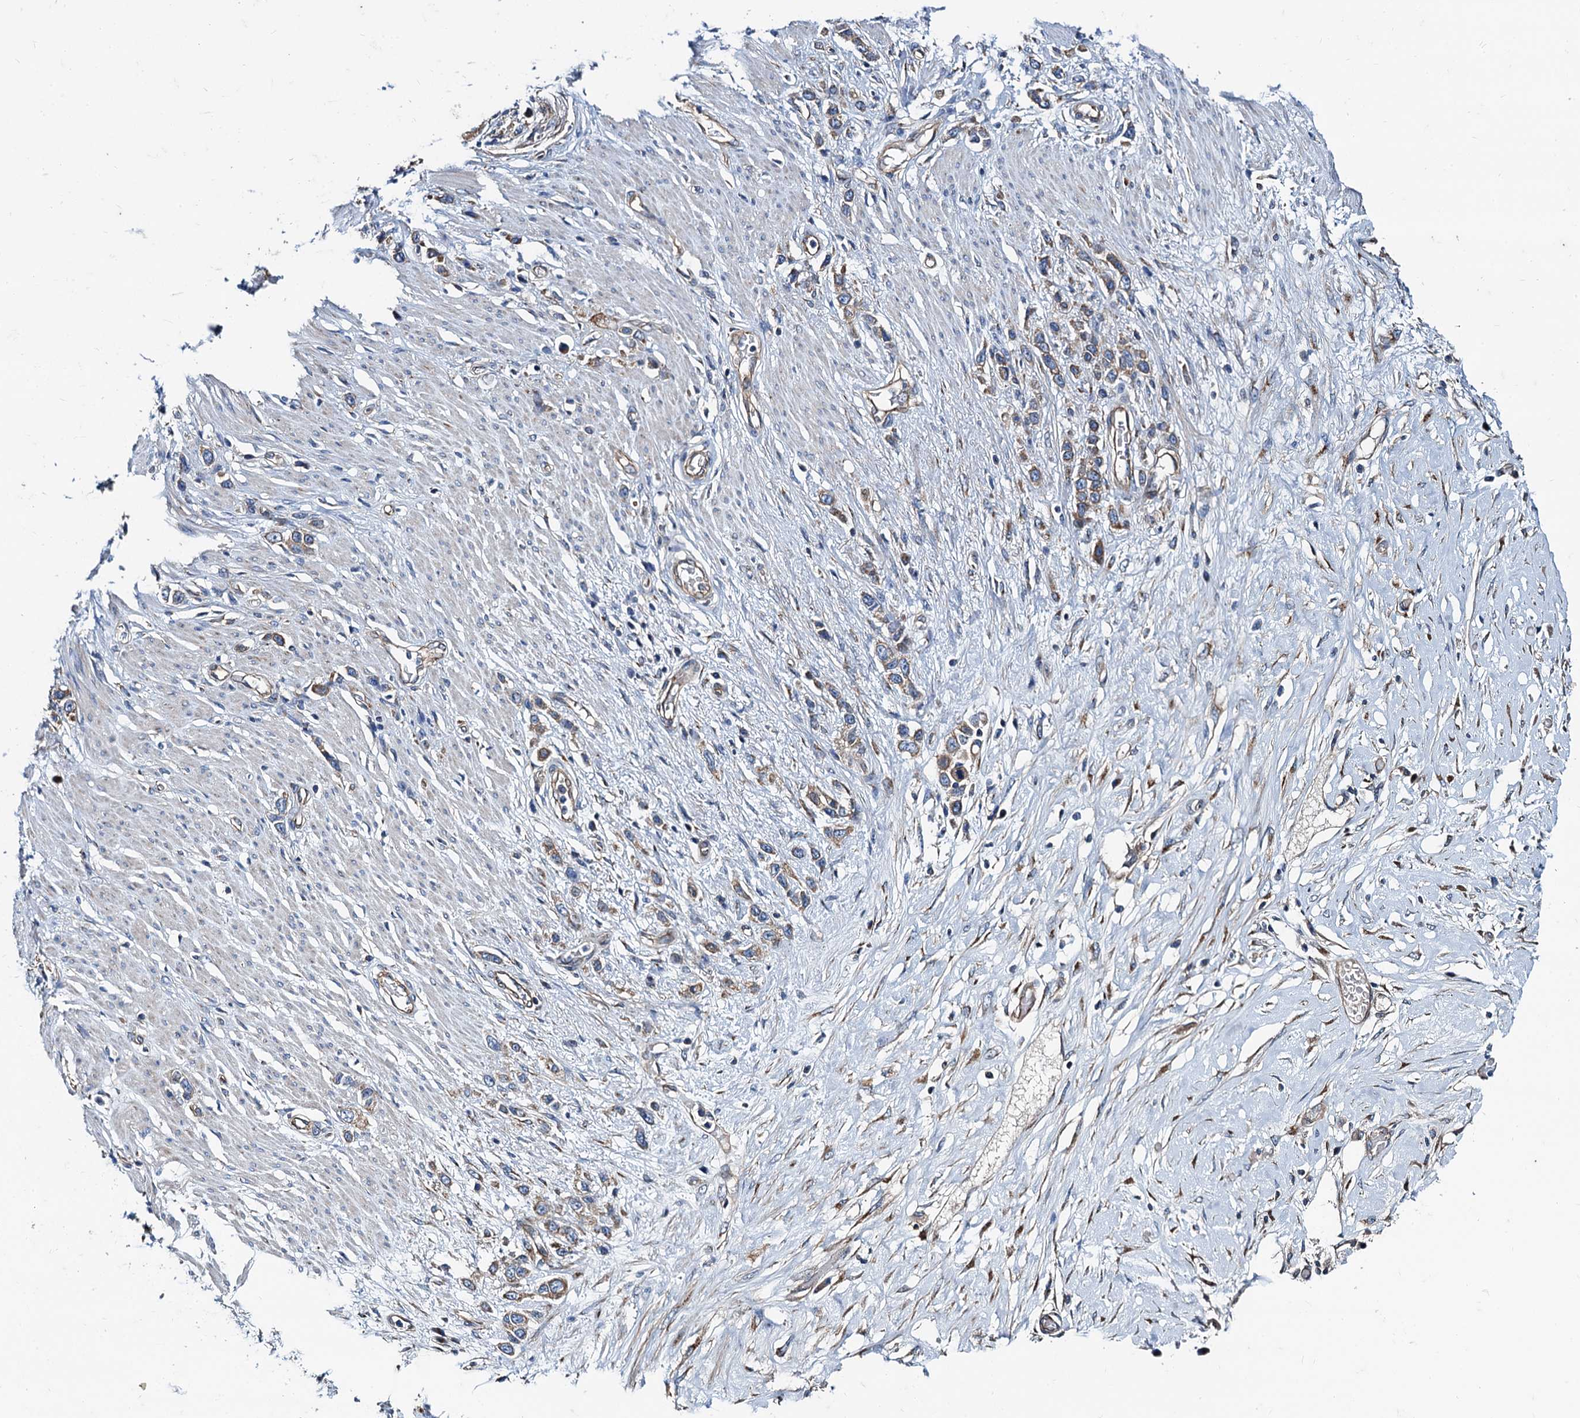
{"staining": {"intensity": "moderate", "quantity": ">75%", "location": "cytoplasmic/membranous"}, "tissue": "stomach cancer", "cell_type": "Tumor cells", "image_type": "cancer", "snomed": [{"axis": "morphology", "description": "Adenocarcinoma, NOS"}, {"axis": "morphology", "description": "Adenocarcinoma, High grade"}, {"axis": "topography", "description": "Stomach, upper"}, {"axis": "topography", "description": "Stomach, lower"}], "caption": "Immunohistochemistry (IHC) histopathology image of stomach cancer stained for a protein (brown), which exhibits medium levels of moderate cytoplasmic/membranous staining in approximately >75% of tumor cells.", "gene": "NGRN", "patient": {"sex": "female", "age": 65}}